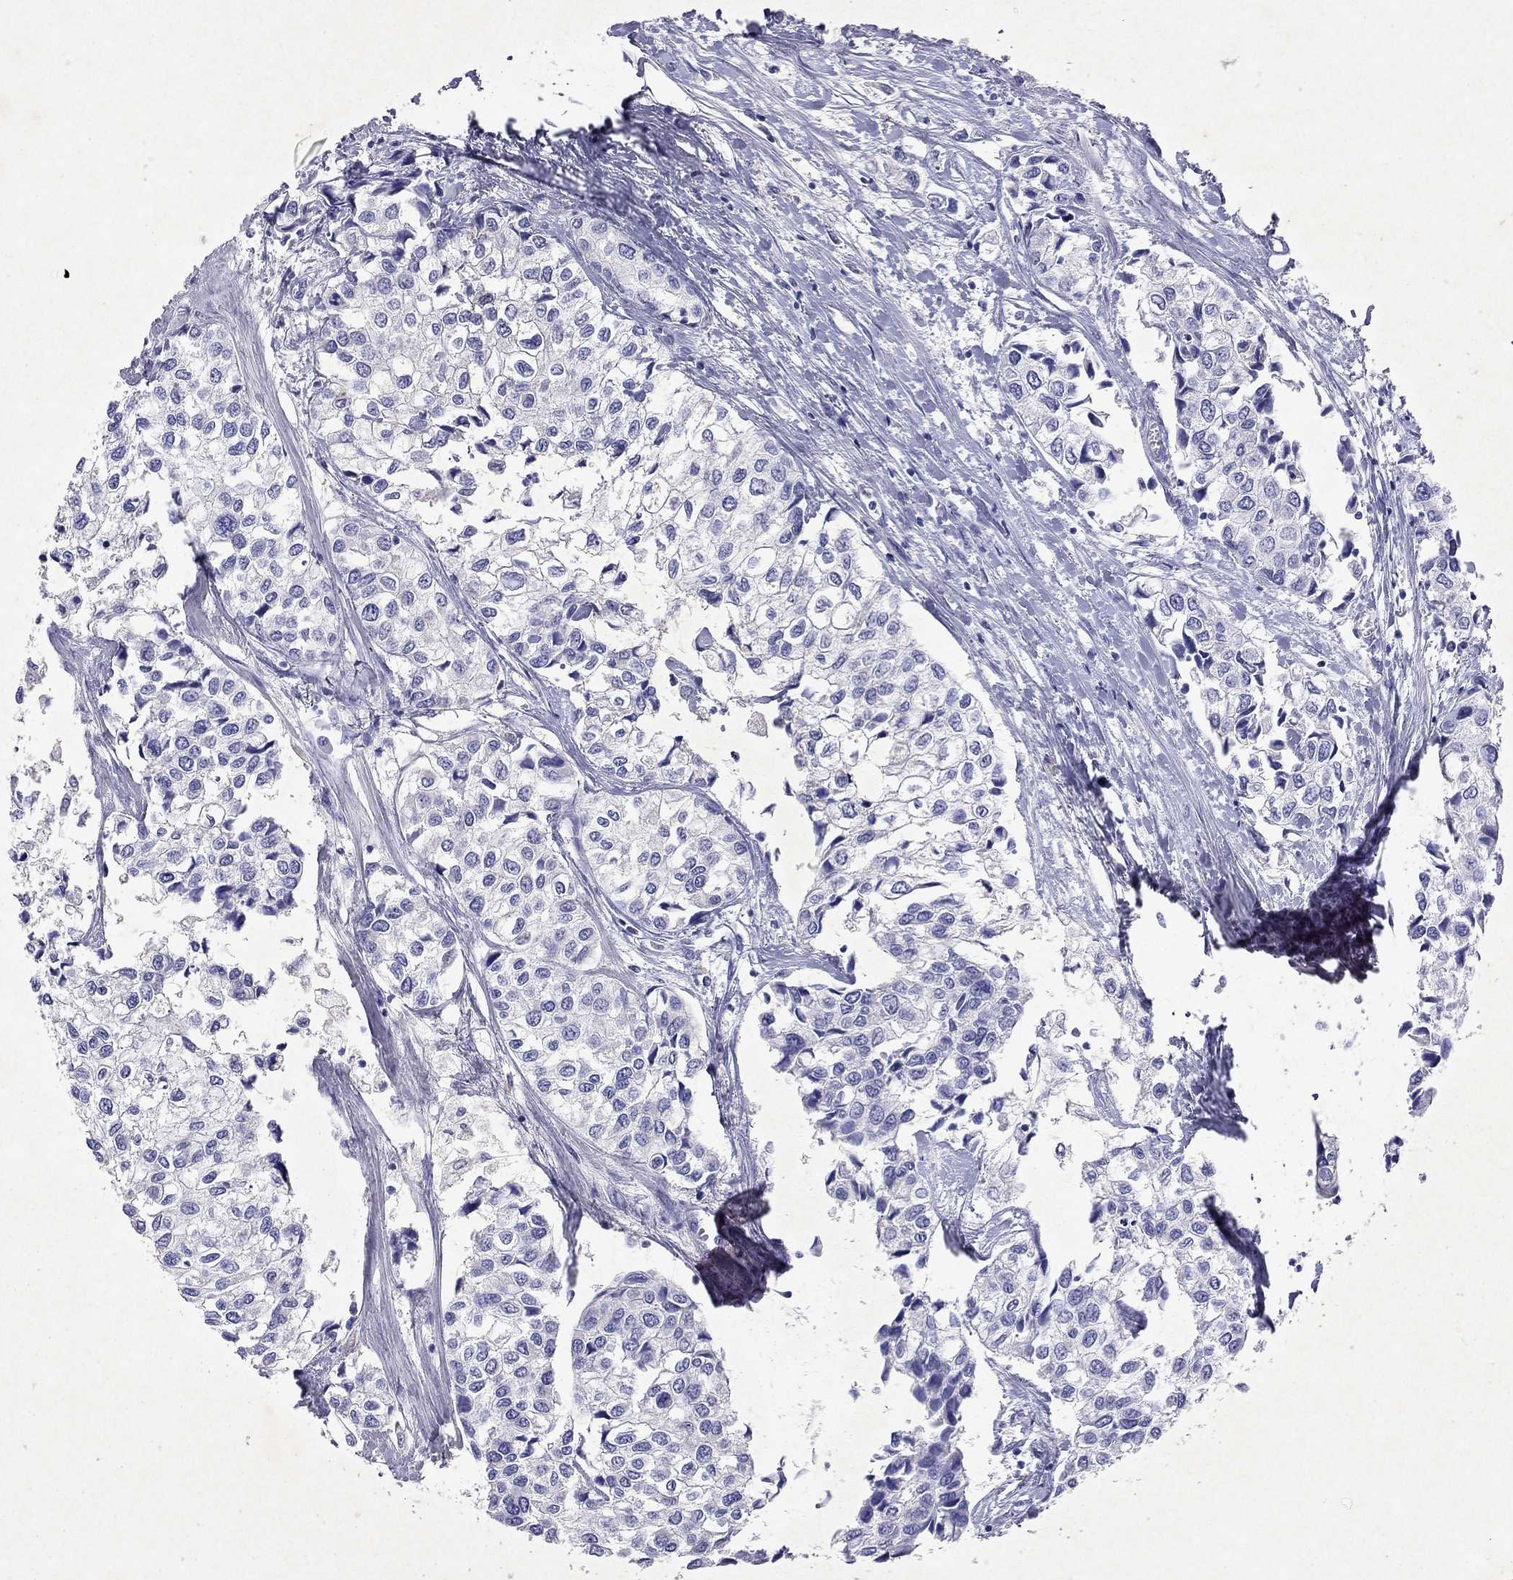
{"staining": {"intensity": "negative", "quantity": "none", "location": "none"}, "tissue": "urothelial cancer", "cell_type": "Tumor cells", "image_type": "cancer", "snomed": [{"axis": "morphology", "description": "Urothelial carcinoma, High grade"}, {"axis": "topography", "description": "Urinary bladder"}], "caption": "This is an immunohistochemistry histopathology image of urothelial cancer. There is no expression in tumor cells.", "gene": "ARMC12", "patient": {"sex": "male", "age": 73}}